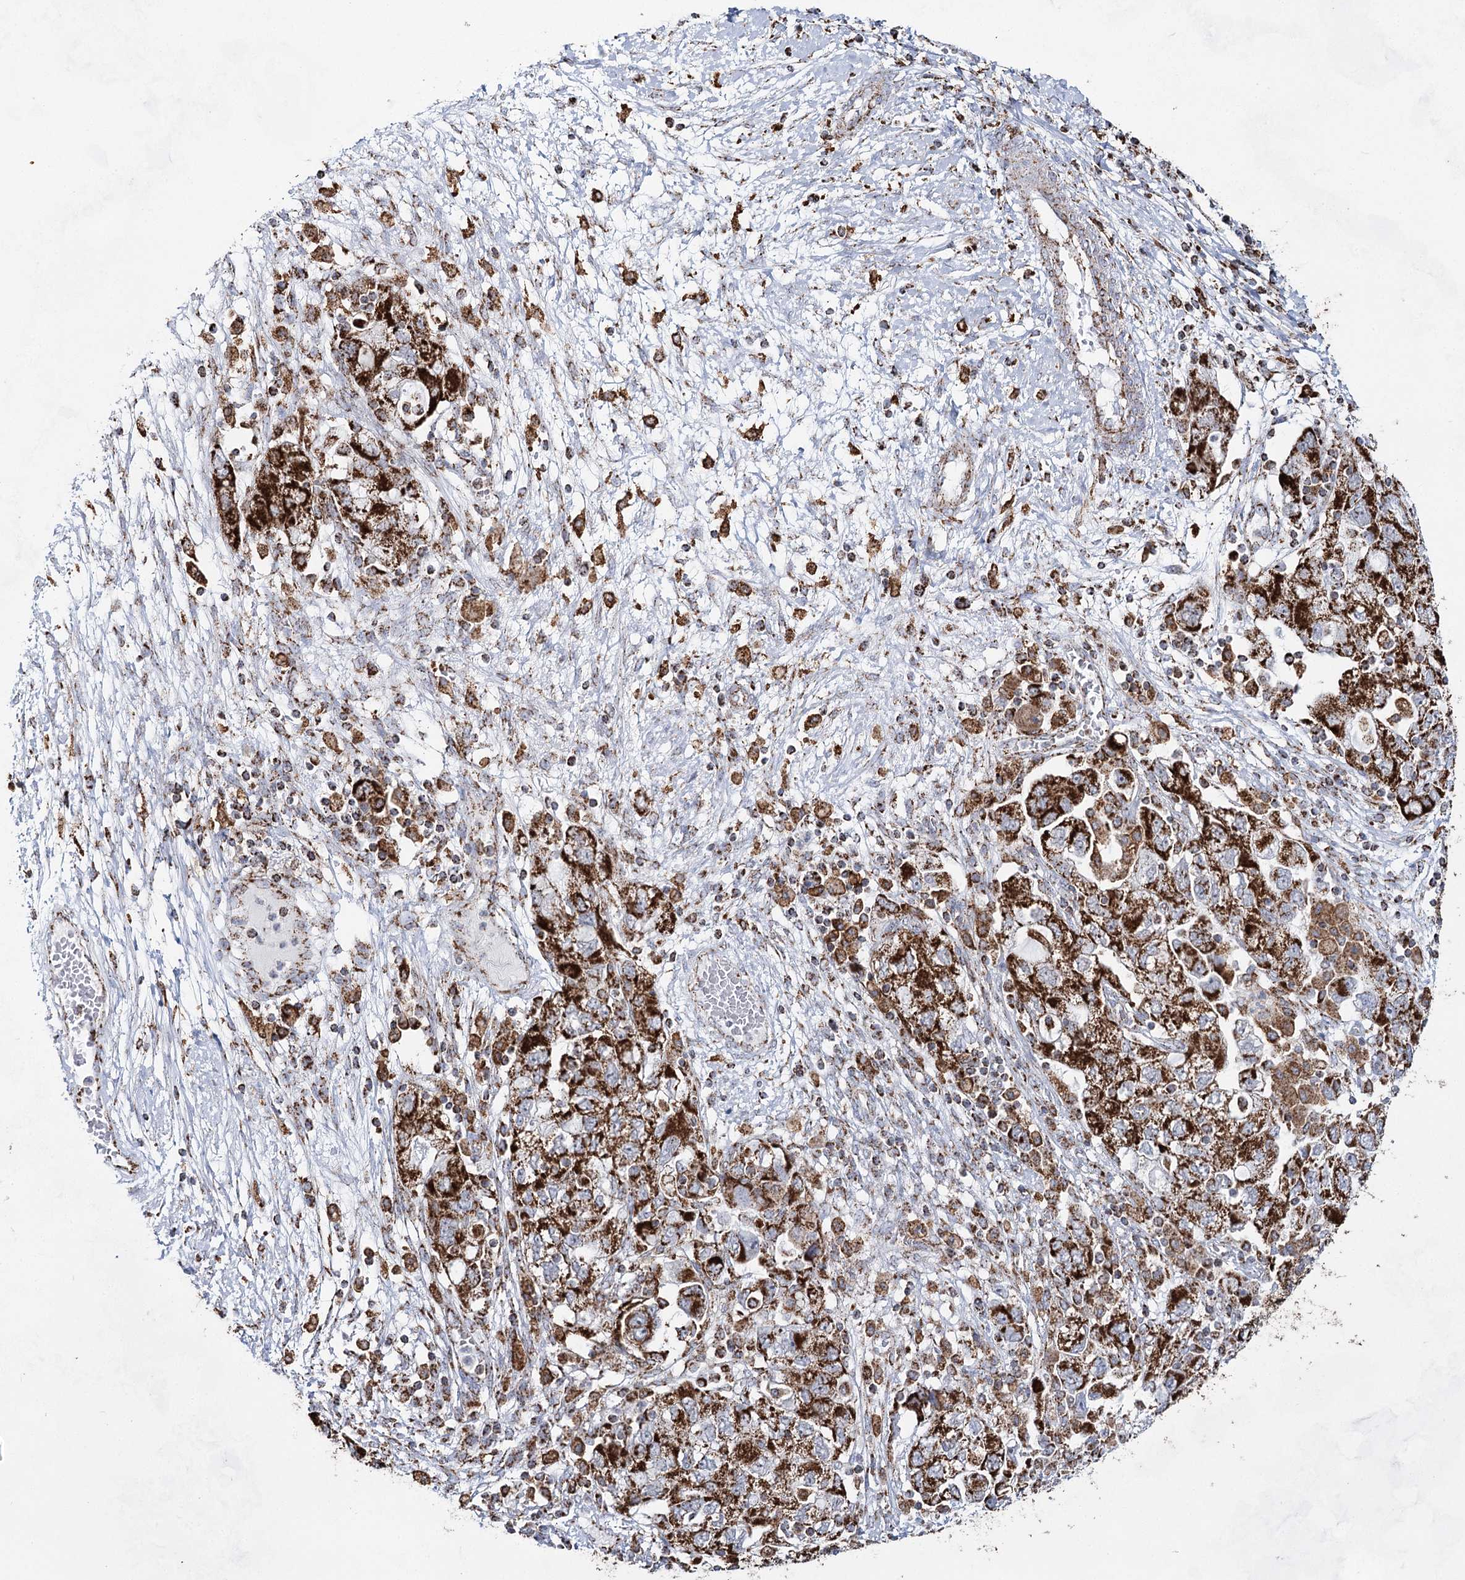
{"staining": {"intensity": "strong", "quantity": ">75%", "location": "cytoplasmic/membranous"}, "tissue": "ovarian cancer", "cell_type": "Tumor cells", "image_type": "cancer", "snomed": [{"axis": "morphology", "description": "Carcinoma, NOS"}, {"axis": "morphology", "description": "Cystadenocarcinoma, serous, NOS"}, {"axis": "topography", "description": "Ovary"}], "caption": "Immunohistochemistry (IHC) photomicrograph of ovarian serous cystadenocarcinoma stained for a protein (brown), which displays high levels of strong cytoplasmic/membranous positivity in approximately >75% of tumor cells.", "gene": "CWF19L1", "patient": {"sex": "female", "age": 69}}